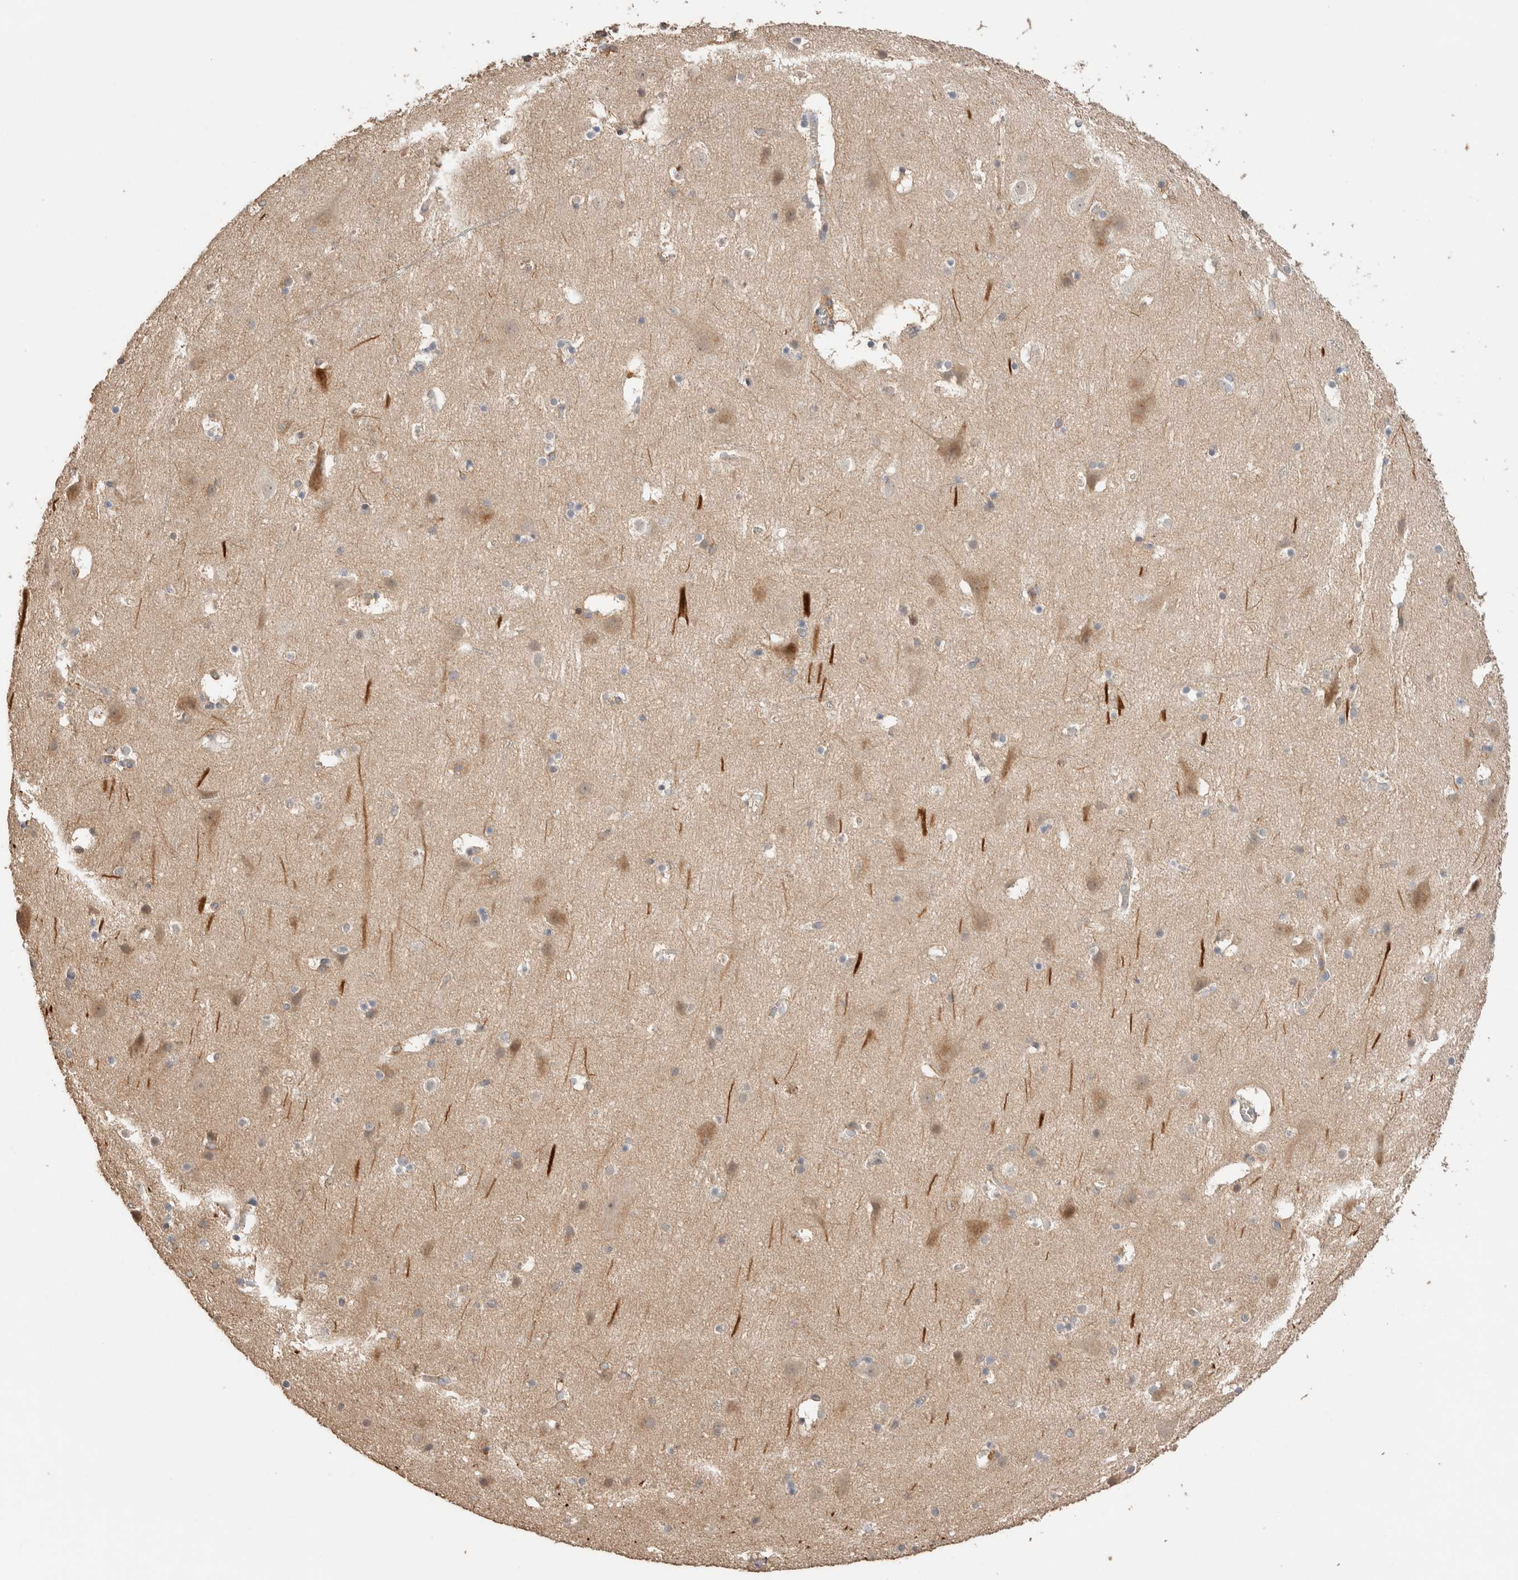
{"staining": {"intensity": "moderate", "quantity": "25%-75%", "location": "cytoplasmic/membranous"}, "tissue": "cerebral cortex", "cell_type": "Endothelial cells", "image_type": "normal", "snomed": [{"axis": "morphology", "description": "Normal tissue, NOS"}, {"axis": "topography", "description": "Cerebral cortex"}], "caption": "An image of human cerebral cortex stained for a protein exhibits moderate cytoplasmic/membranous brown staining in endothelial cells. The protein of interest is stained brown, and the nuclei are stained in blue (DAB IHC with brightfield microscopy, high magnification).", "gene": "WDR91", "patient": {"sex": "male", "age": 45}}